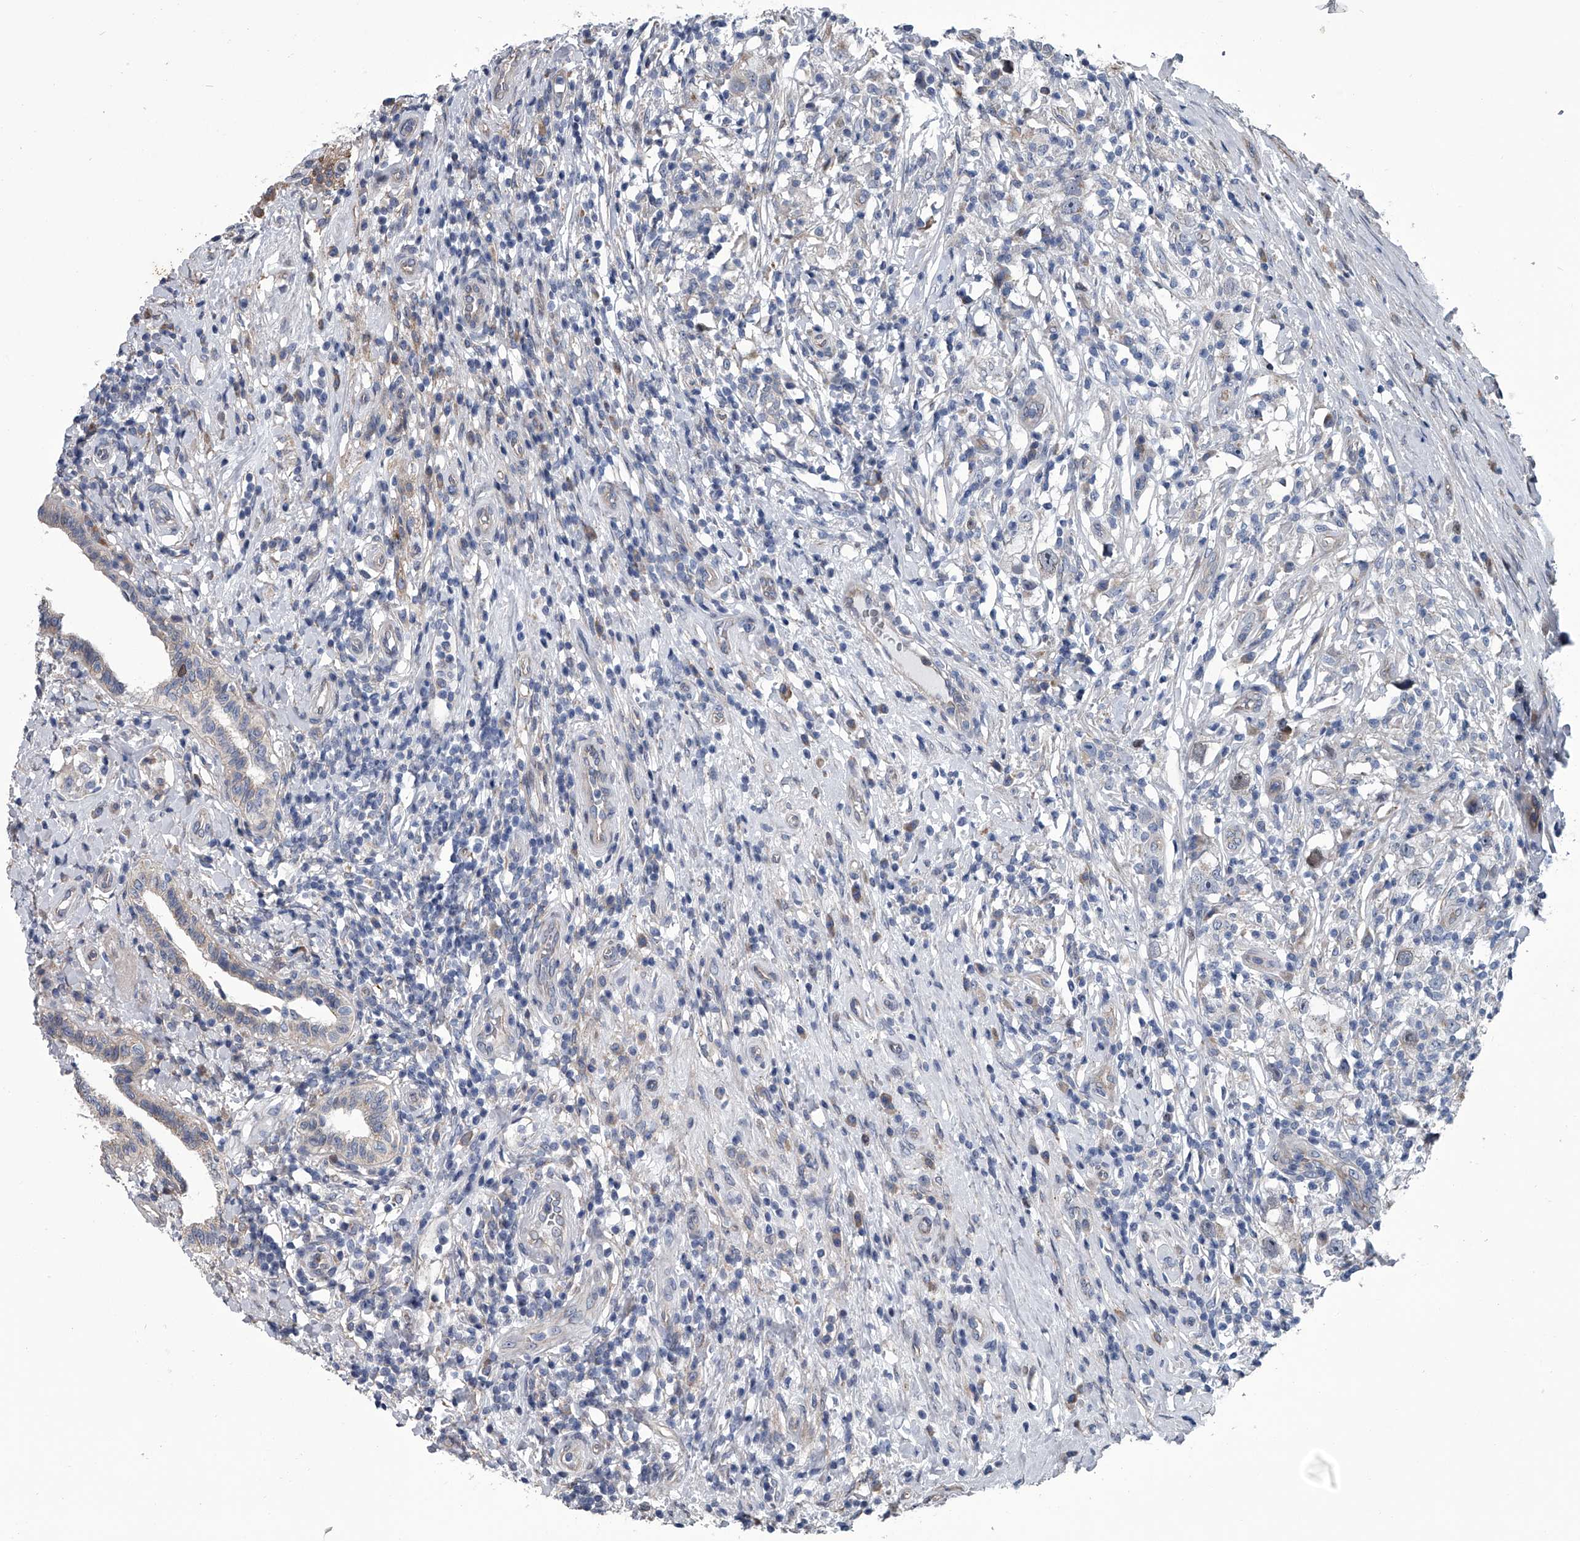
{"staining": {"intensity": "negative", "quantity": "none", "location": "none"}, "tissue": "testis cancer", "cell_type": "Tumor cells", "image_type": "cancer", "snomed": [{"axis": "morphology", "description": "Seminoma, NOS"}, {"axis": "topography", "description": "Testis"}], "caption": "There is no significant staining in tumor cells of testis cancer (seminoma). (Brightfield microscopy of DAB IHC at high magnification).", "gene": "ABCG1", "patient": {"sex": "male", "age": 49}}